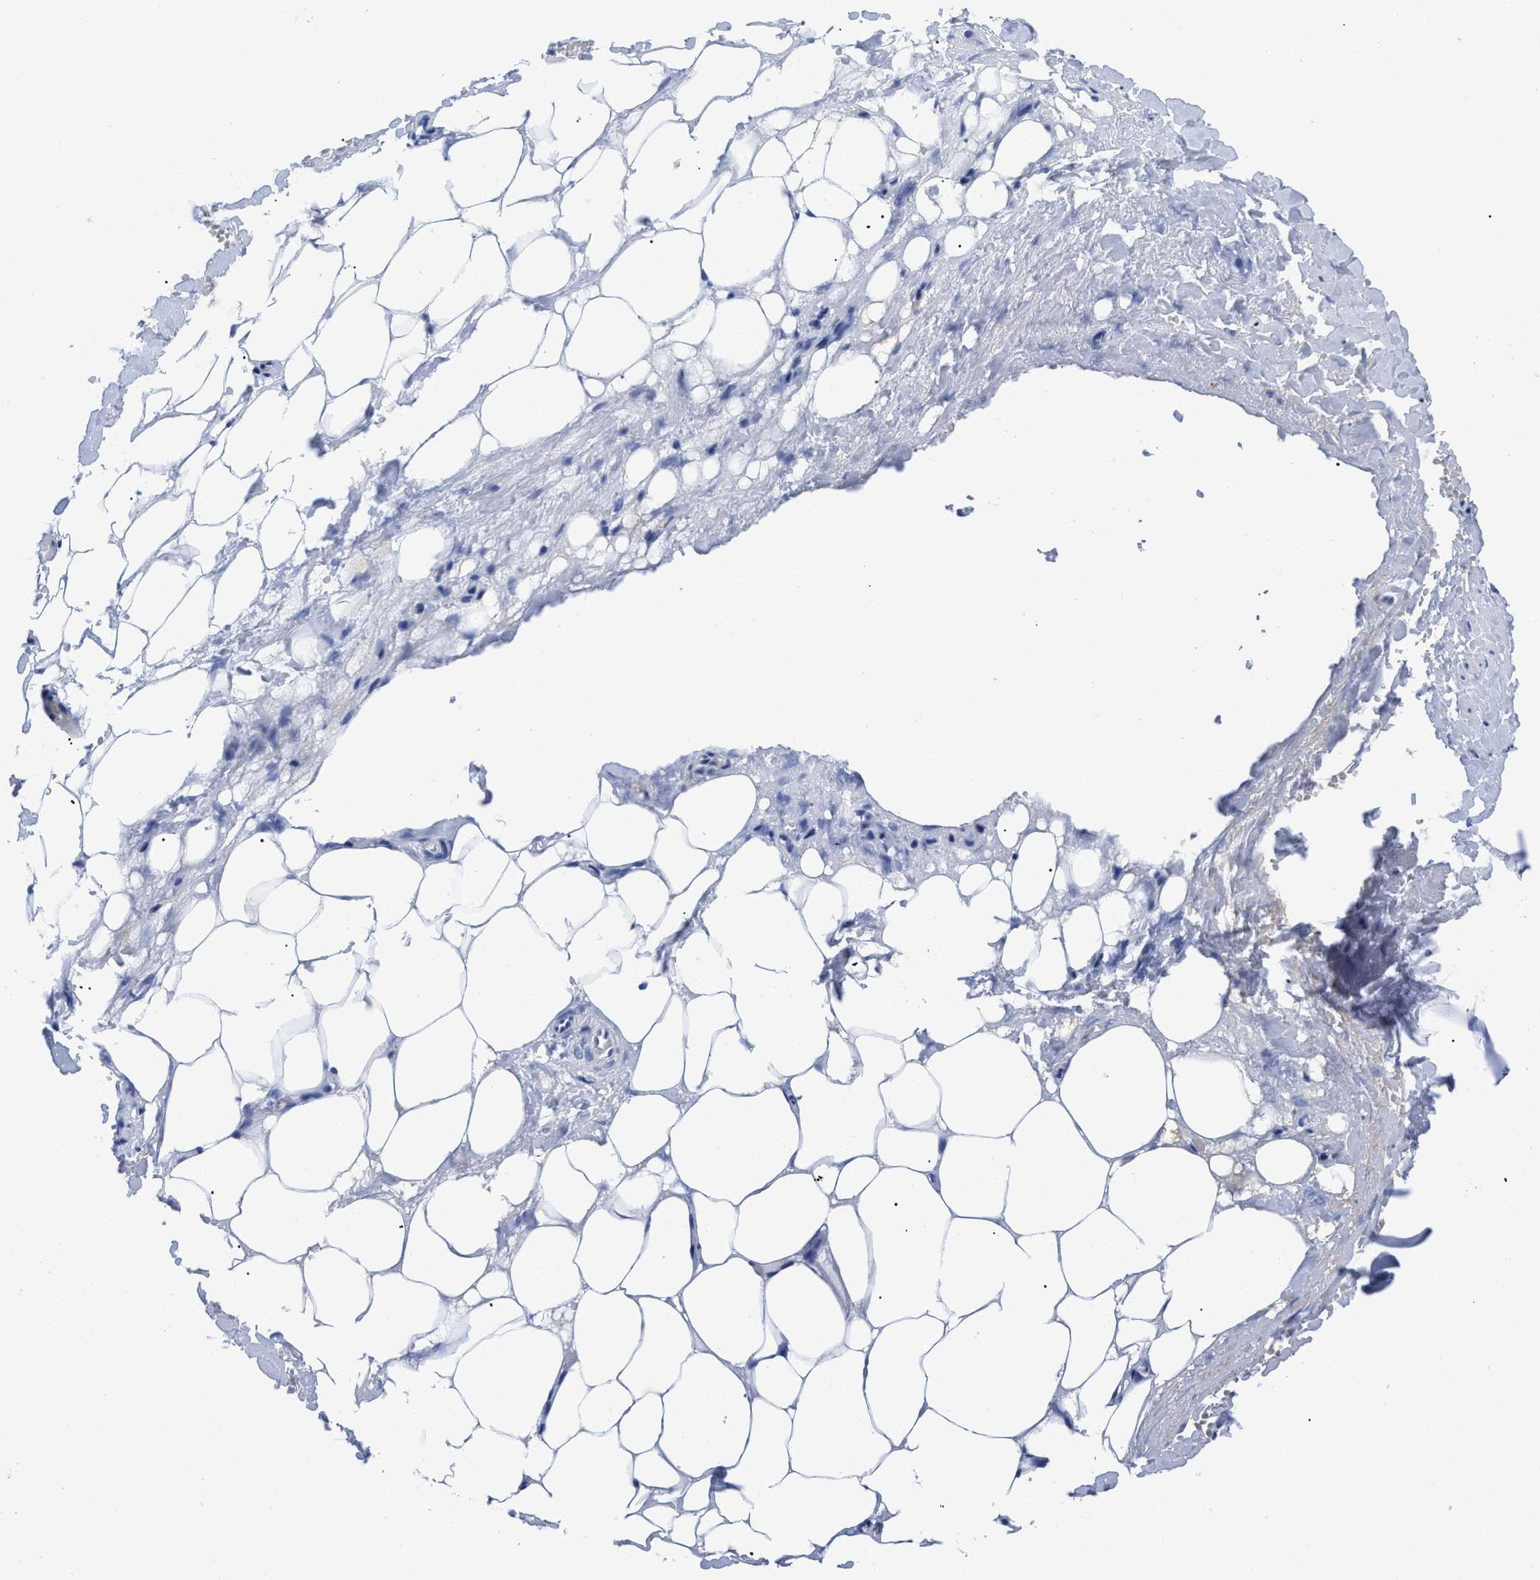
{"staining": {"intensity": "negative", "quantity": "none", "location": "none"}, "tissue": "adipose tissue", "cell_type": "Adipocytes", "image_type": "normal", "snomed": [{"axis": "morphology", "description": "Normal tissue, NOS"}, {"axis": "topography", "description": "Soft tissue"}, {"axis": "topography", "description": "Vascular tissue"}], "caption": "DAB (3,3'-diaminobenzidine) immunohistochemical staining of normal adipose tissue exhibits no significant staining in adipocytes. Brightfield microscopy of IHC stained with DAB (brown) and hematoxylin (blue), captured at high magnification.", "gene": "DUSP26", "patient": {"sex": "female", "age": 35}}